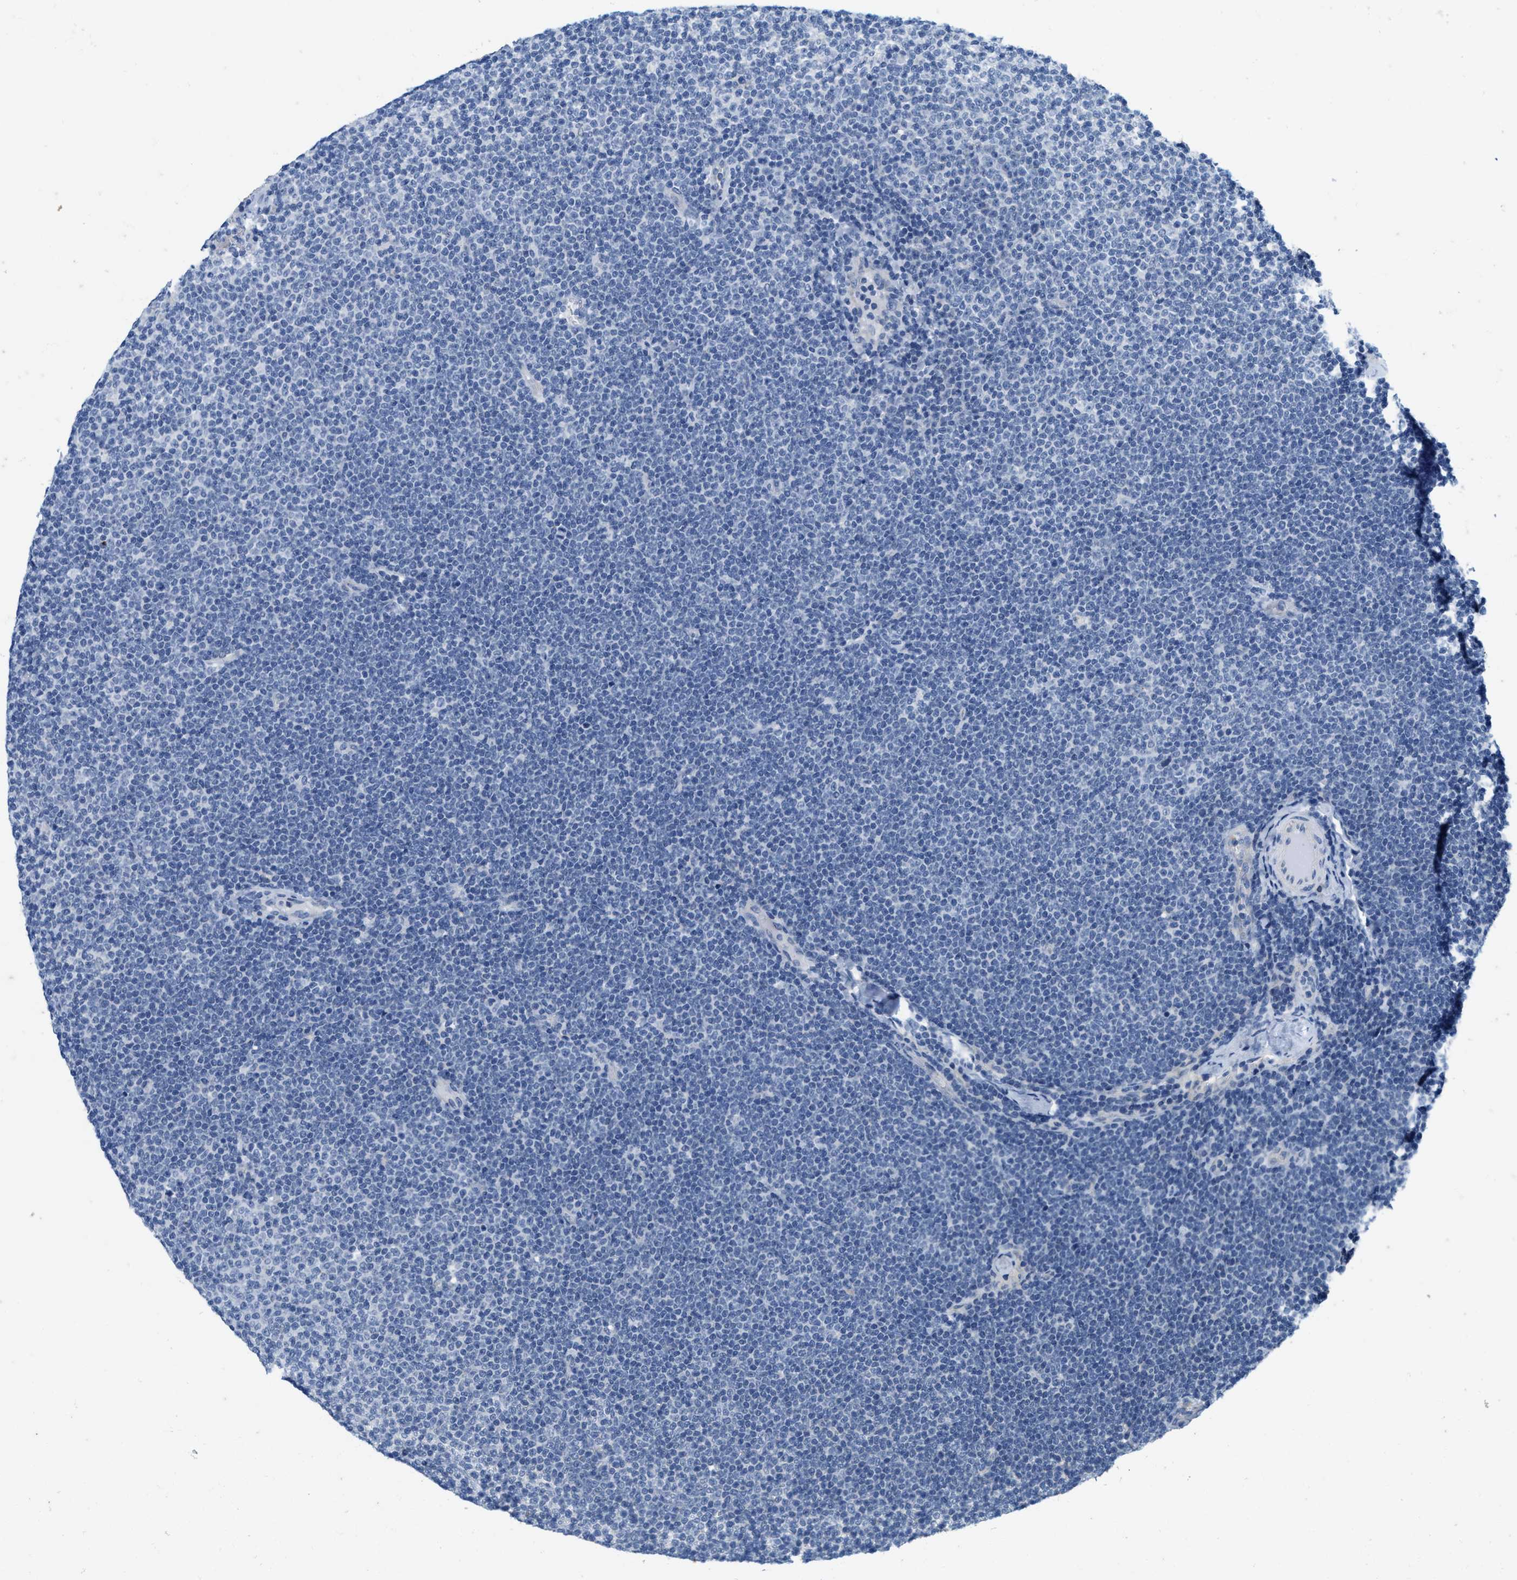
{"staining": {"intensity": "negative", "quantity": "none", "location": "none"}, "tissue": "lymphoma", "cell_type": "Tumor cells", "image_type": "cancer", "snomed": [{"axis": "morphology", "description": "Malignant lymphoma, non-Hodgkin's type, Low grade"}, {"axis": "topography", "description": "Lymph node"}], "caption": "A micrograph of lymphoma stained for a protein shows no brown staining in tumor cells. The staining was performed using DAB to visualize the protein expression in brown, while the nuclei were stained in blue with hematoxylin (Magnification: 20x).", "gene": "ABCB11", "patient": {"sex": "female", "age": 53}}